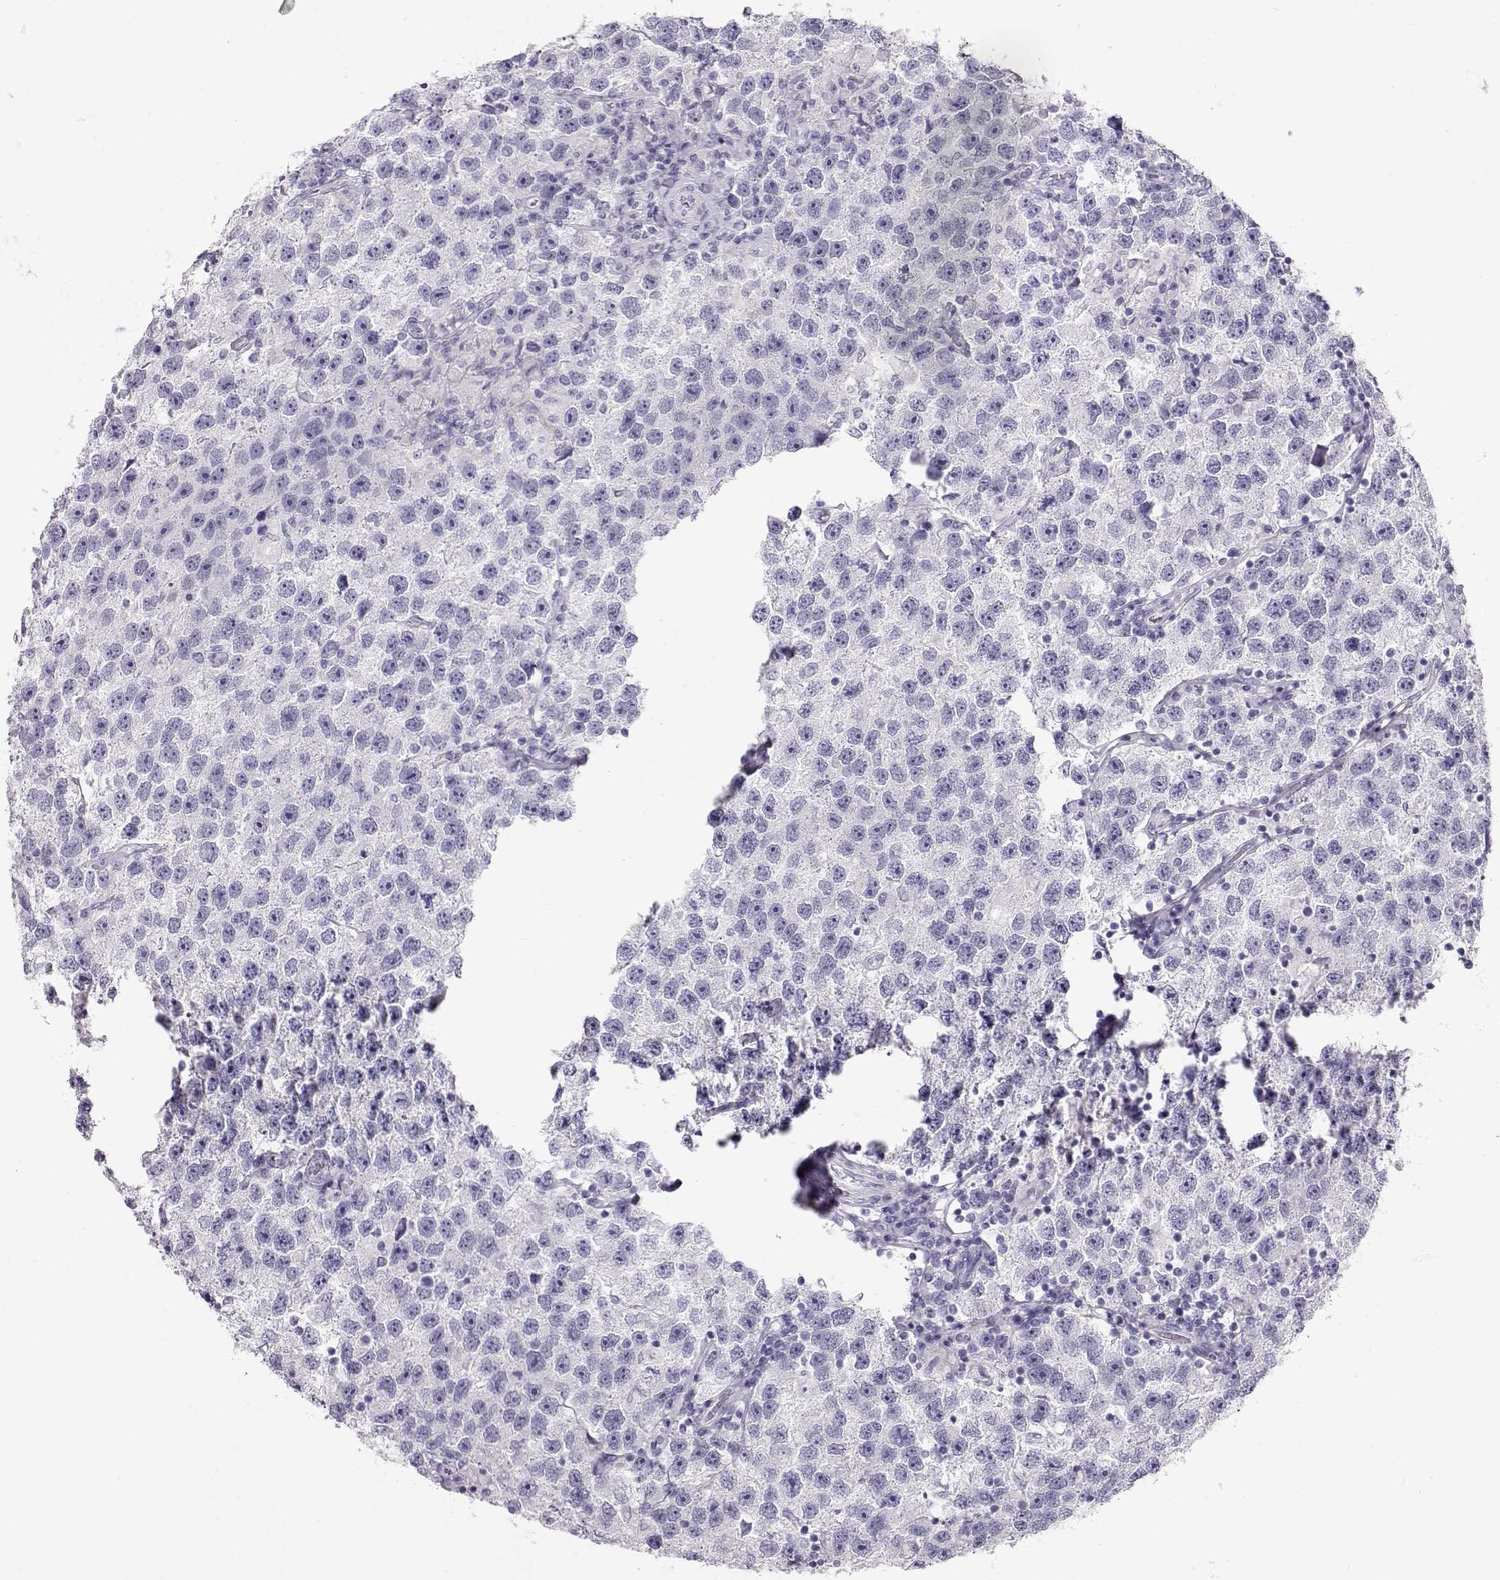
{"staining": {"intensity": "negative", "quantity": "none", "location": "none"}, "tissue": "testis cancer", "cell_type": "Tumor cells", "image_type": "cancer", "snomed": [{"axis": "morphology", "description": "Seminoma, NOS"}, {"axis": "topography", "description": "Testis"}], "caption": "This is an immunohistochemistry (IHC) histopathology image of human testis cancer (seminoma). There is no positivity in tumor cells.", "gene": "ACTN2", "patient": {"sex": "male", "age": 26}}